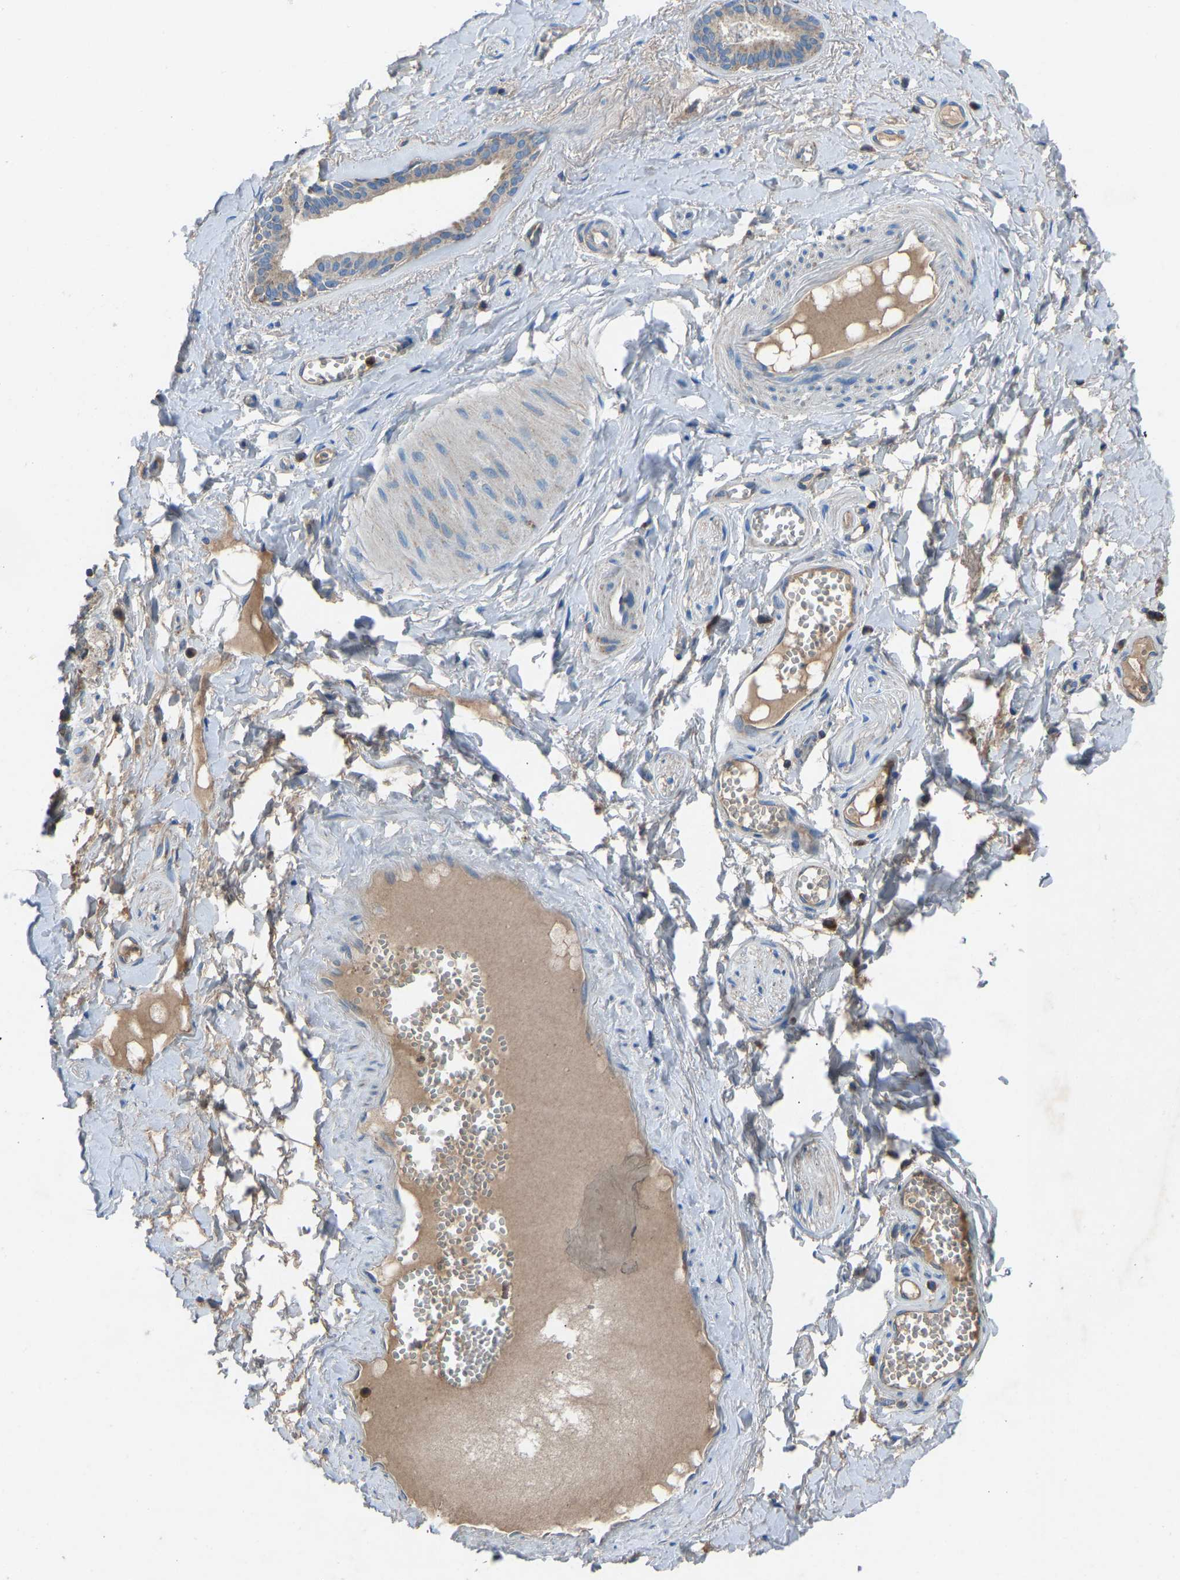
{"staining": {"intensity": "moderate", "quantity": "<25%", "location": "cytoplasmic/membranous"}, "tissue": "adipose tissue", "cell_type": "Adipocytes", "image_type": "normal", "snomed": [{"axis": "morphology", "description": "Normal tissue, NOS"}, {"axis": "morphology", "description": "Inflammation, NOS"}, {"axis": "topography", "description": "Salivary gland"}, {"axis": "topography", "description": "Peripheral nerve tissue"}], "caption": "The histopathology image displays staining of unremarkable adipose tissue, revealing moderate cytoplasmic/membranous protein staining (brown color) within adipocytes. The staining was performed using DAB (3,3'-diaminobenzidine) to visualize the protein expression in brown, while the nuclei were stained in blue with hematoxylin (Magnification: 20x).", "gene": "GRK6", "patient": {"sex": "female", "age": 75}}